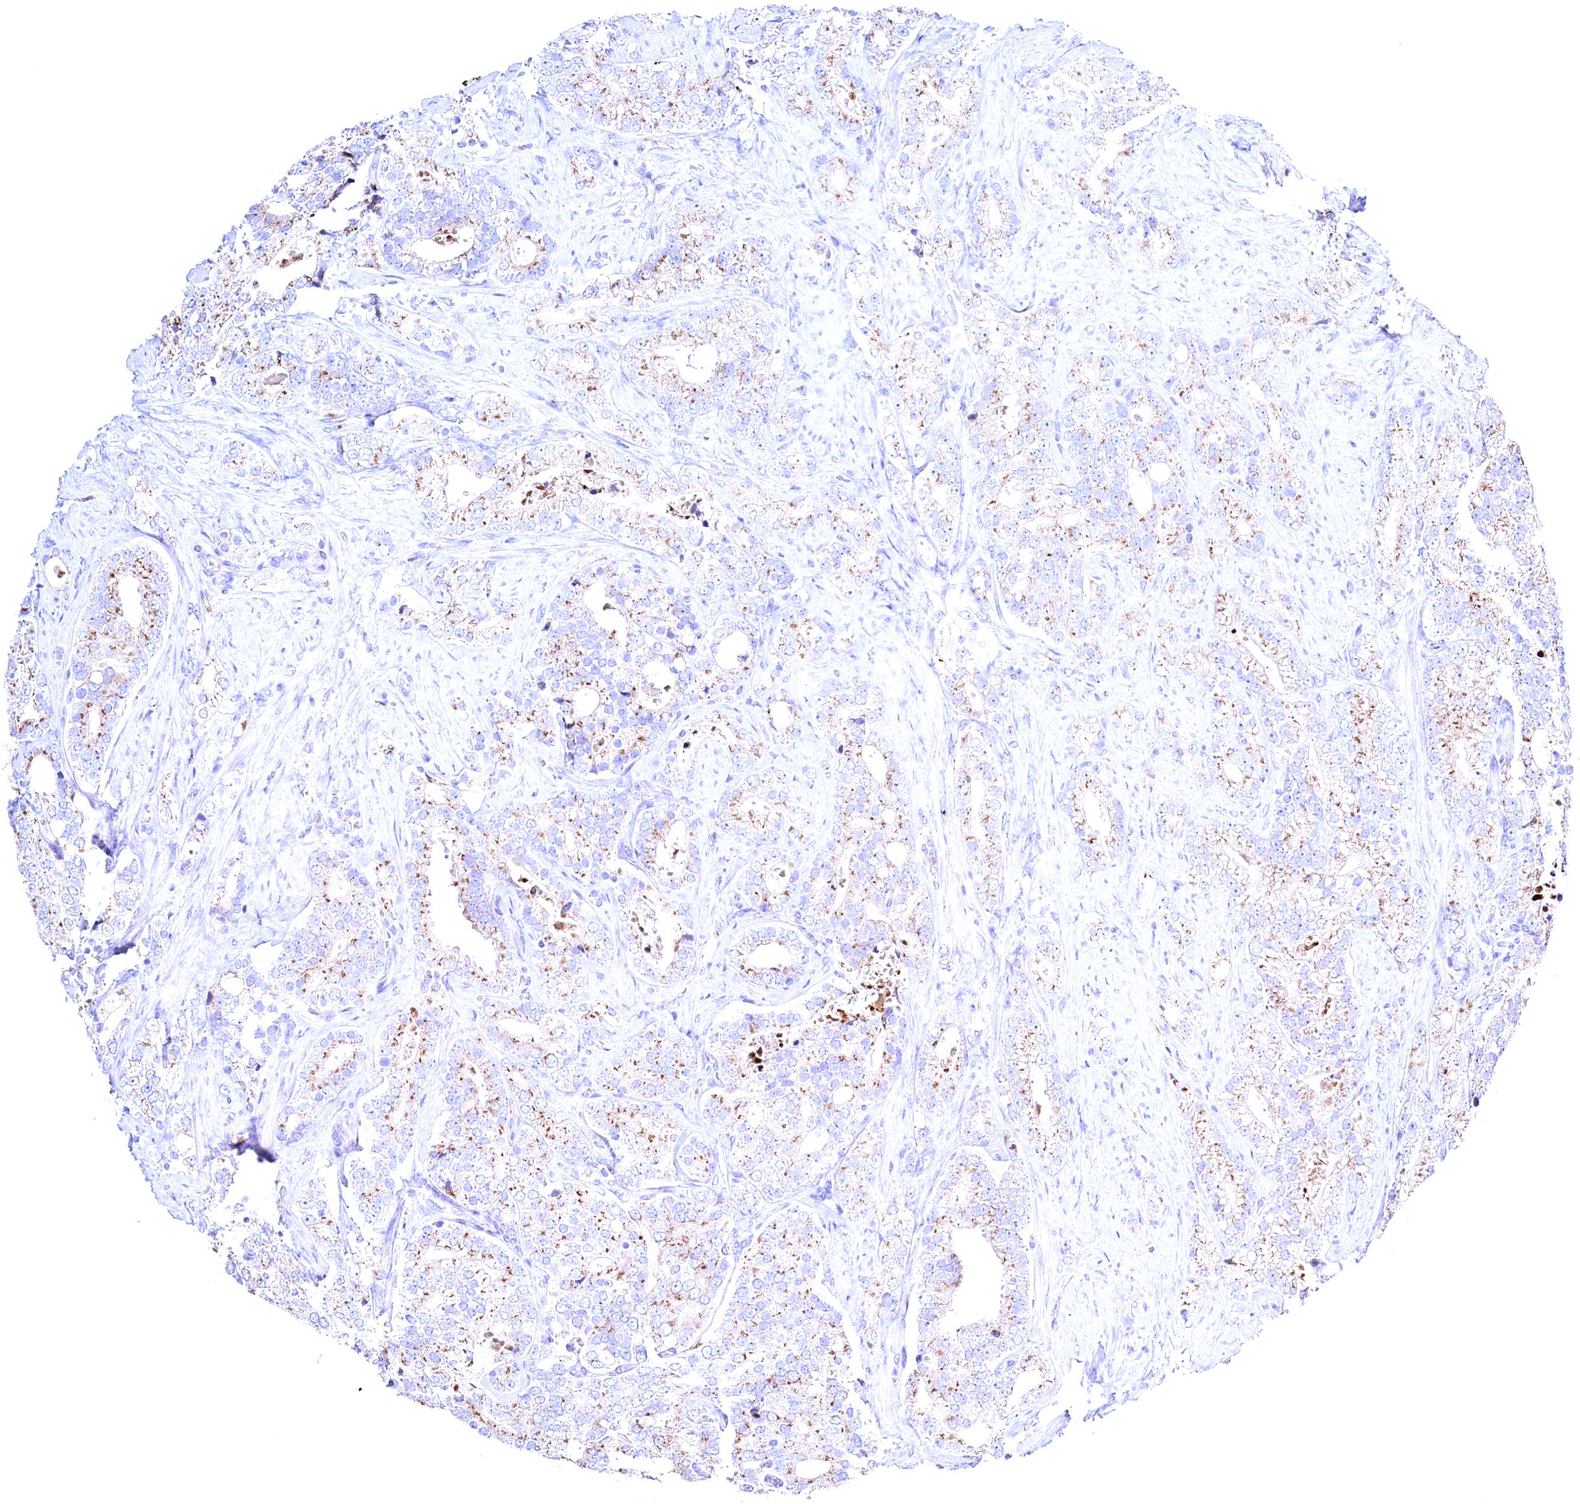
{"staining": {"intensity": "moderate", "quantity": ">75%", "location": "cytoplasmic/membranous"}, "tissue": "prostate cancer", "cell_type": "Tumor cells", "image_type": "cancer", "snomed": [{"axis": "morphology", "description": "Adenocarcinoma, High grade"}, {"axis": "topography", "description": "Prostate and seminal vesicle, NOS"}], "caption": "Protein staining displays moderate cytoplasmic/membranous expression in about >75% of tumor cells in prostate cancer. (DAB (3,3'-diaminobenzidine) = brown stain, brightfield microscopy at high magnification).", "gene": "GPR108", "patient": {"sex": "male", "age": 67}}